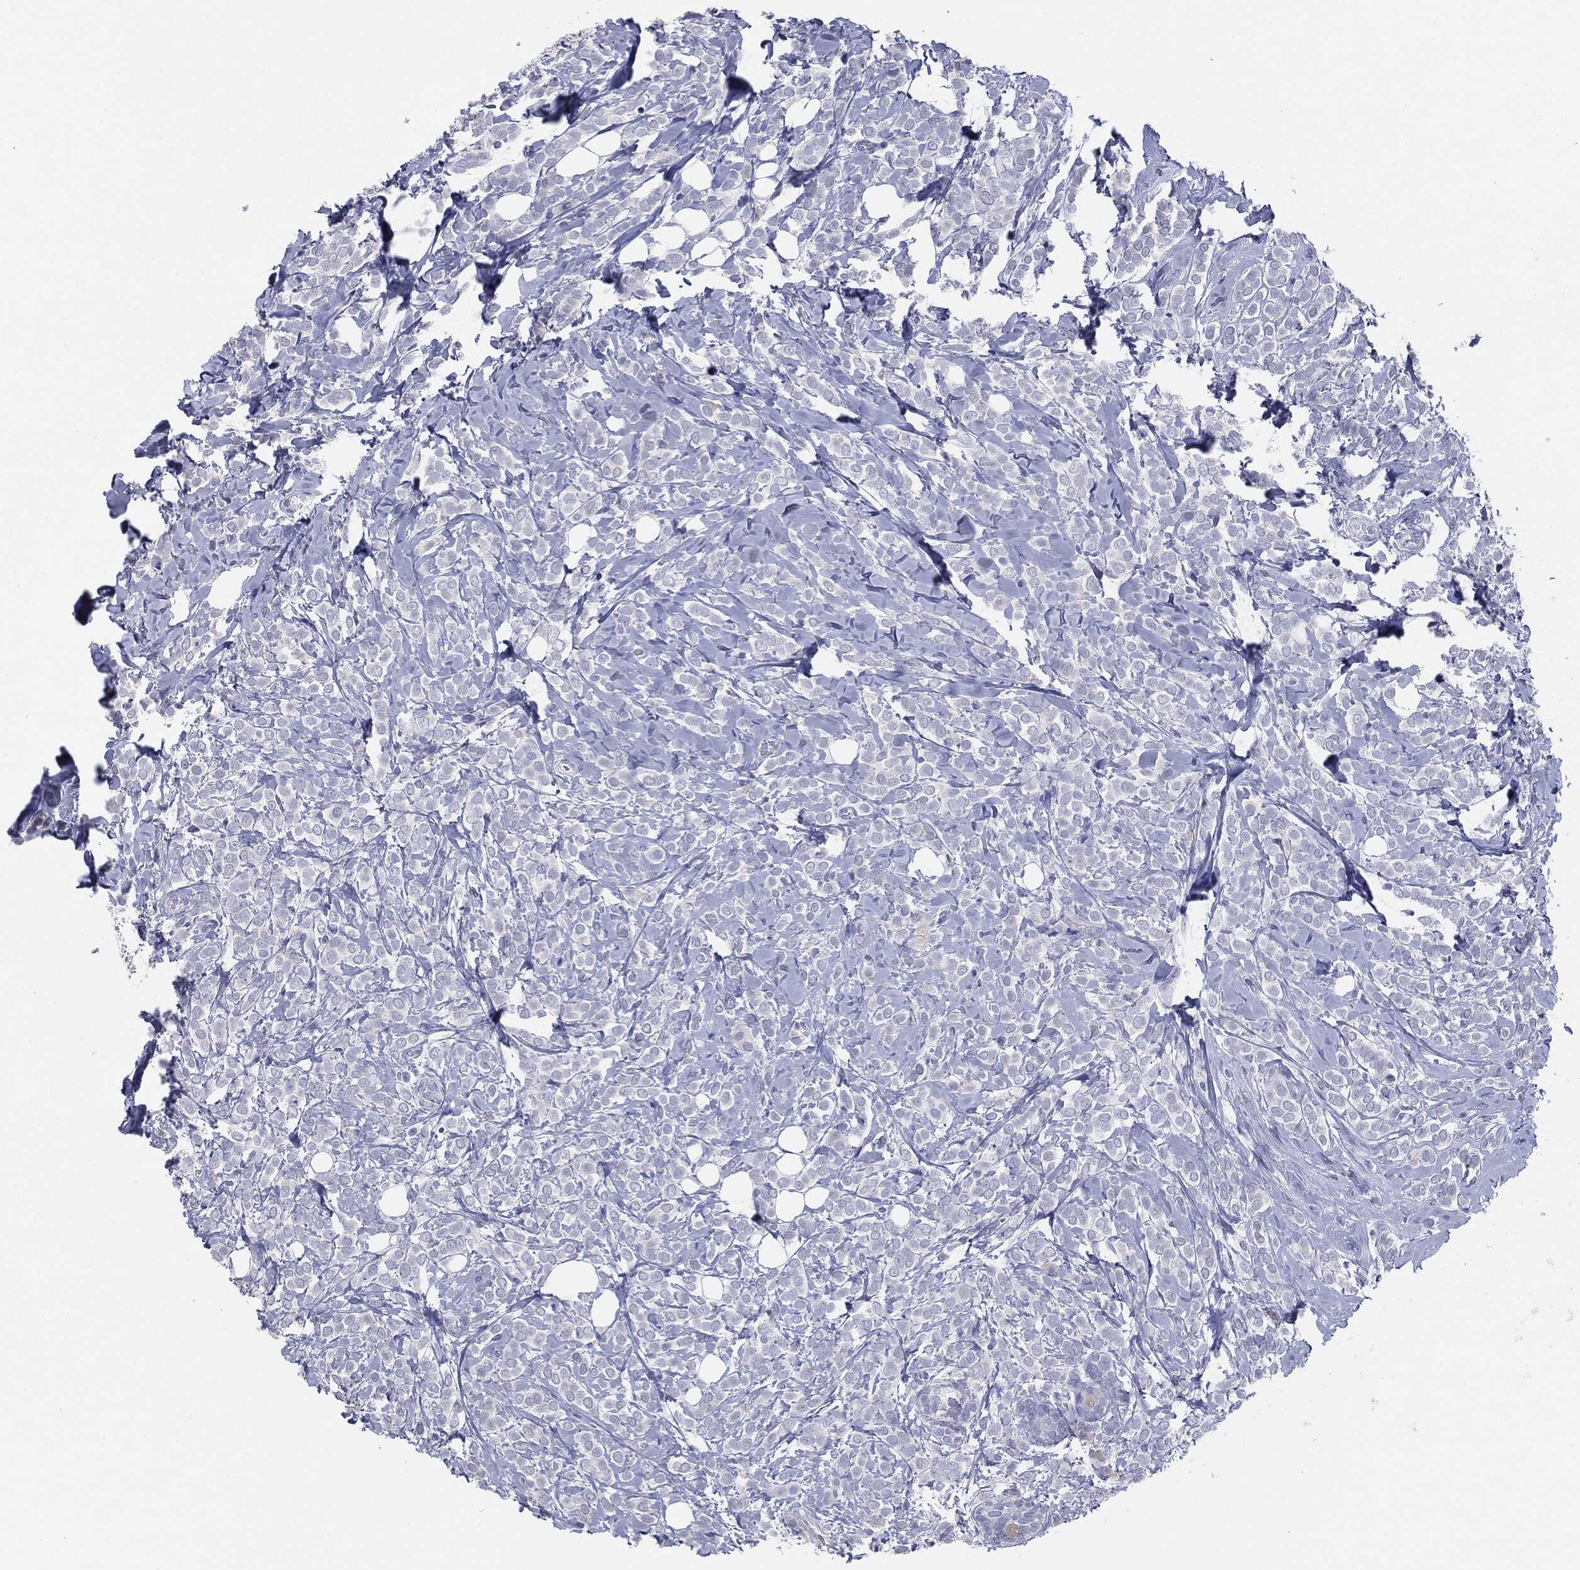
{"staining": {"intensity": "negative", "quantity": "none", "location": "none"}, "tissue": "breast cancer", "cell_type": "Tumor cells", "image_type": "cancer", "snomed": [{"axis": "morphology", "description": "Lobular carcinoma"}, {"axis": "topography", "description": "Breast"}], "caption": "A histopathology image of lobular carcinoma (breast) stained for a protein demonstrates no brown staining in tumor cells.", "gene": "SERPINB4", "patient": {"sex": "female", "age": 49}}